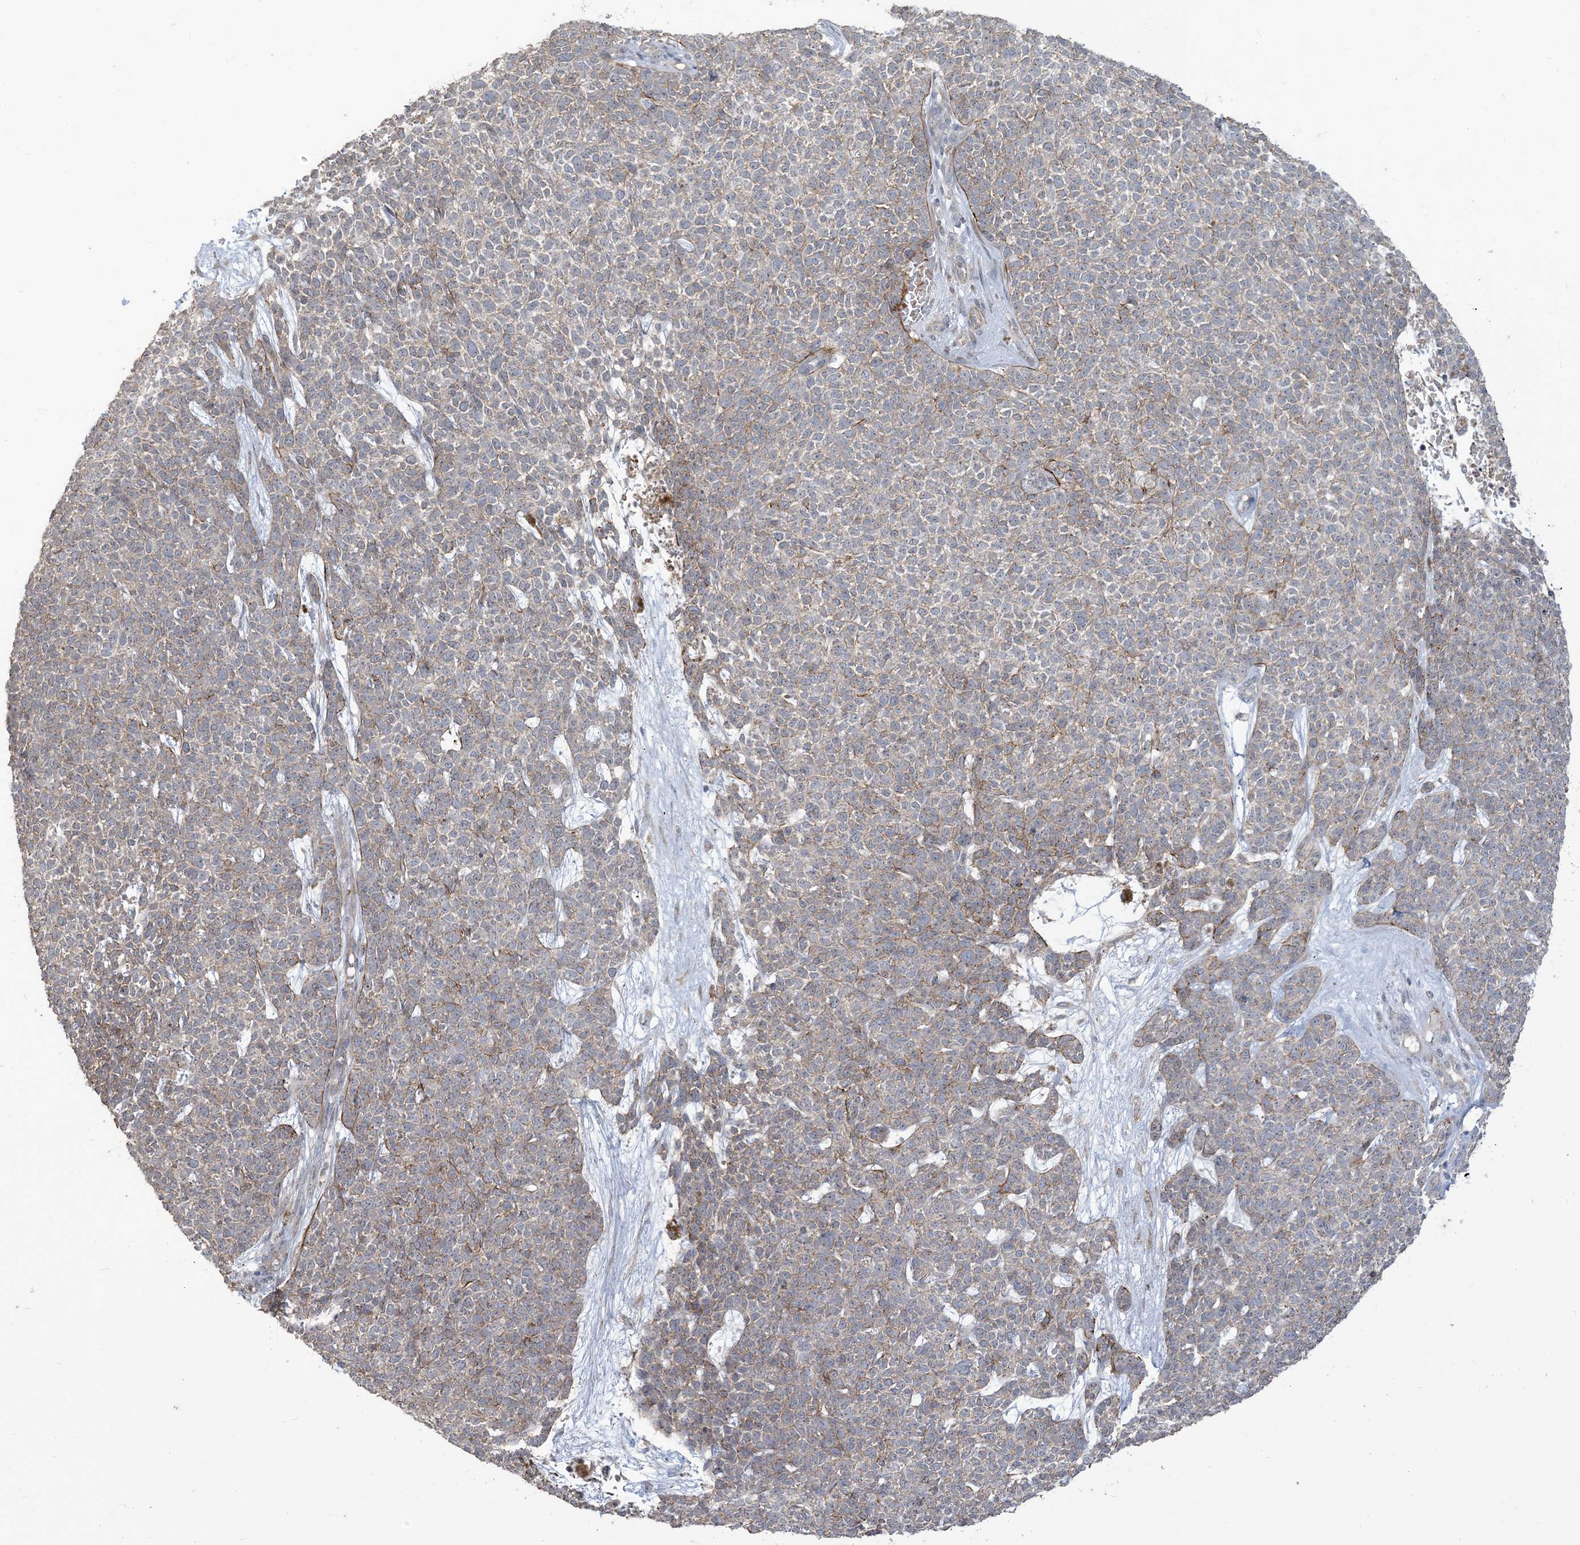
{"staining": {"intensity": "weak", "quantity": "<25%", "location": "cytoplasmic/membranous"}, "tissue": "skin cancer", "cell_type": "Tumor cells", "image_type": "cancer", "snomed": [{"axis": "morphology", "description": "Basal cell carcinoma"}, {"axis": "topography", "description": "Skin"}], "caption": "Immunohistochemistry (IHC) image of human skin basal cell carcinoma stained for a protein (brown), which exhibits no expression in tumor cells.", "gene": "KLHL18", "patient": {"sex": "female", "age": 84}}